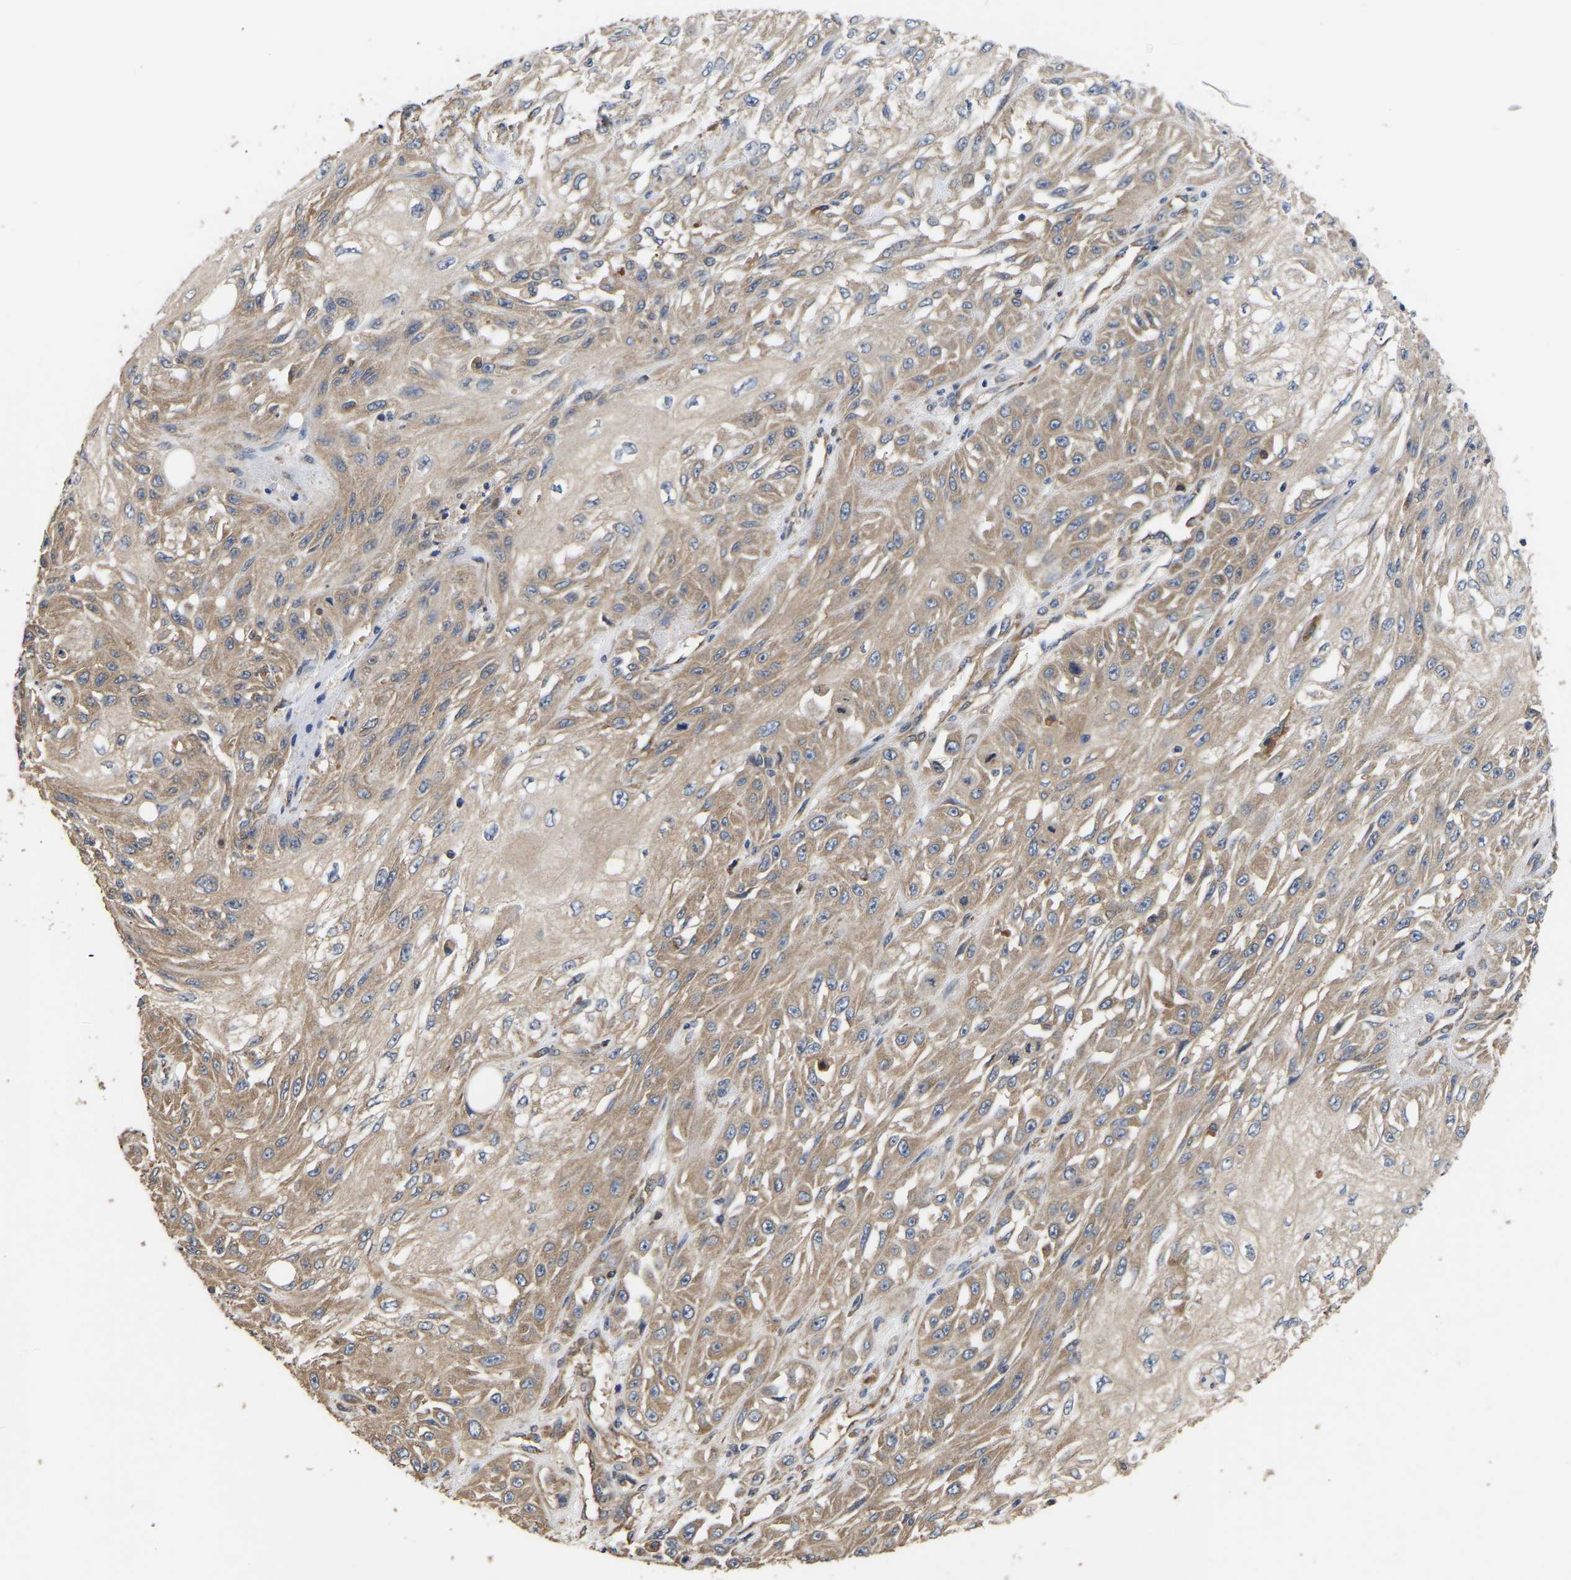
{"staining": {"intensity": "moderate", "quantity": ">75%", "location": "cytoplasmic/membranous"}, "tissue": "skin cancer", "cell_type": "Tumor cells", "image_type": "cancer", "snomed": [{"axis": "morphology", "description": "Squamous cell carcinoma, NOS"}, {"axis": "morphology", "description": "Squamous cell carcinoma, metastatic, NOS"}, {"axis": "topography", "description": "Skin"}, {"axis": "topography", "description": "Lymph node"}], "caption": "Skin metastatic squamous cell carcinoma stained for a protein exhibits moderate cytoplasmic/membranous positivity in tumor cells. (Brightfield microscopy of DAB IHC at high magnification).", "gene": "AIMP2", "patient": {"sex": "male", "age": 75}}